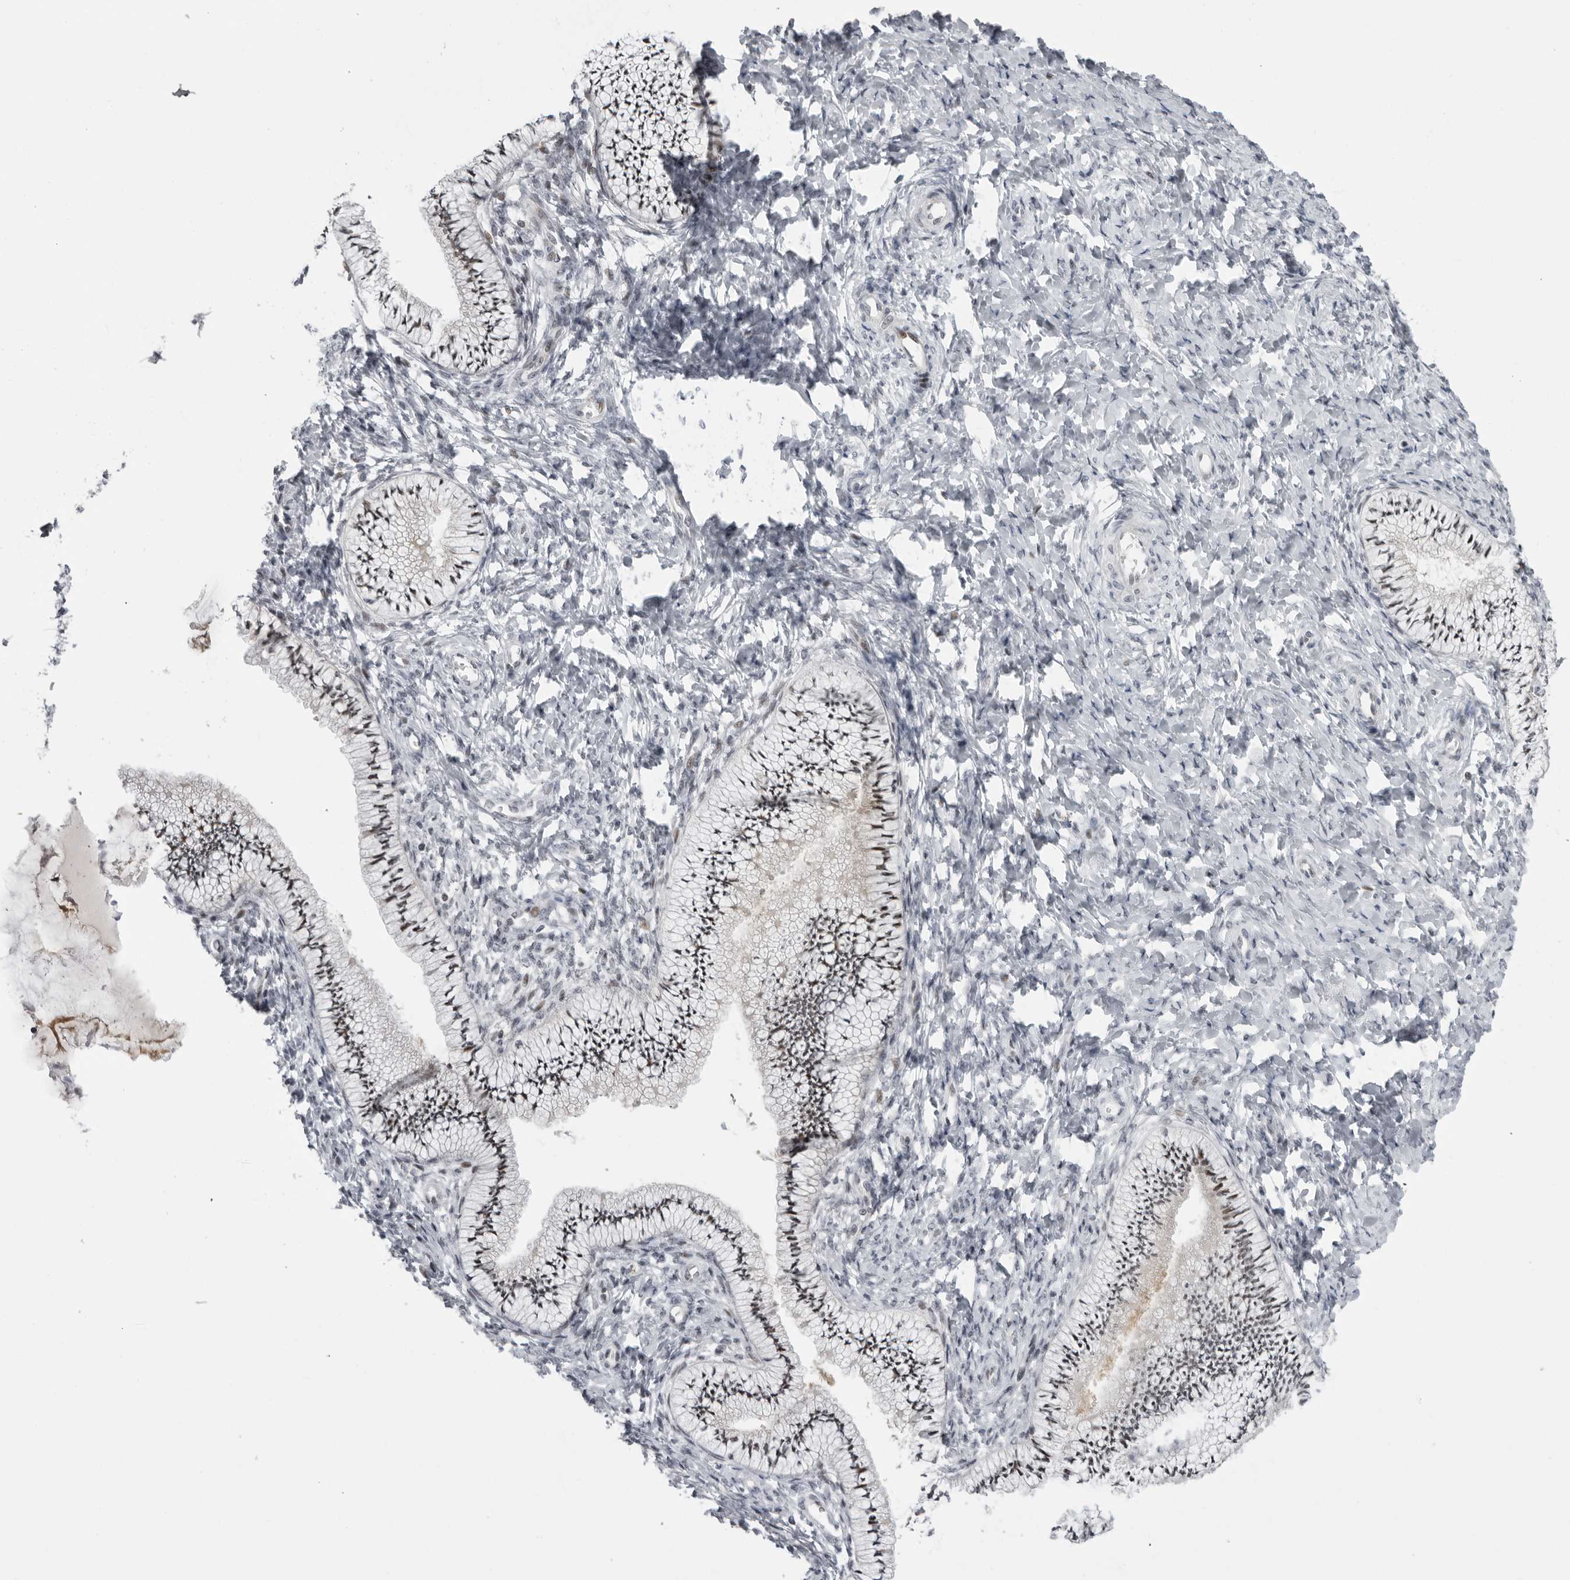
{"staining": {"intensity": "moderate", "quantity": ">75%", "location": "nuclear"}, "tissue": "cervix", "cell_type": "Glandular cells", "image_type": "normal", "snomed": [{"axis": "morphology", "description": "Normal tissue, NOS"}, {"axis": "topography", "description": "Cervix"}], "caption": "This micrograph reveals IHC staining of benign cervix, with medium moderate nuclear expression in about >75% of glandular cells.", "gene": "ALPK2", "patient": {"sex": "female", "age": 36}}